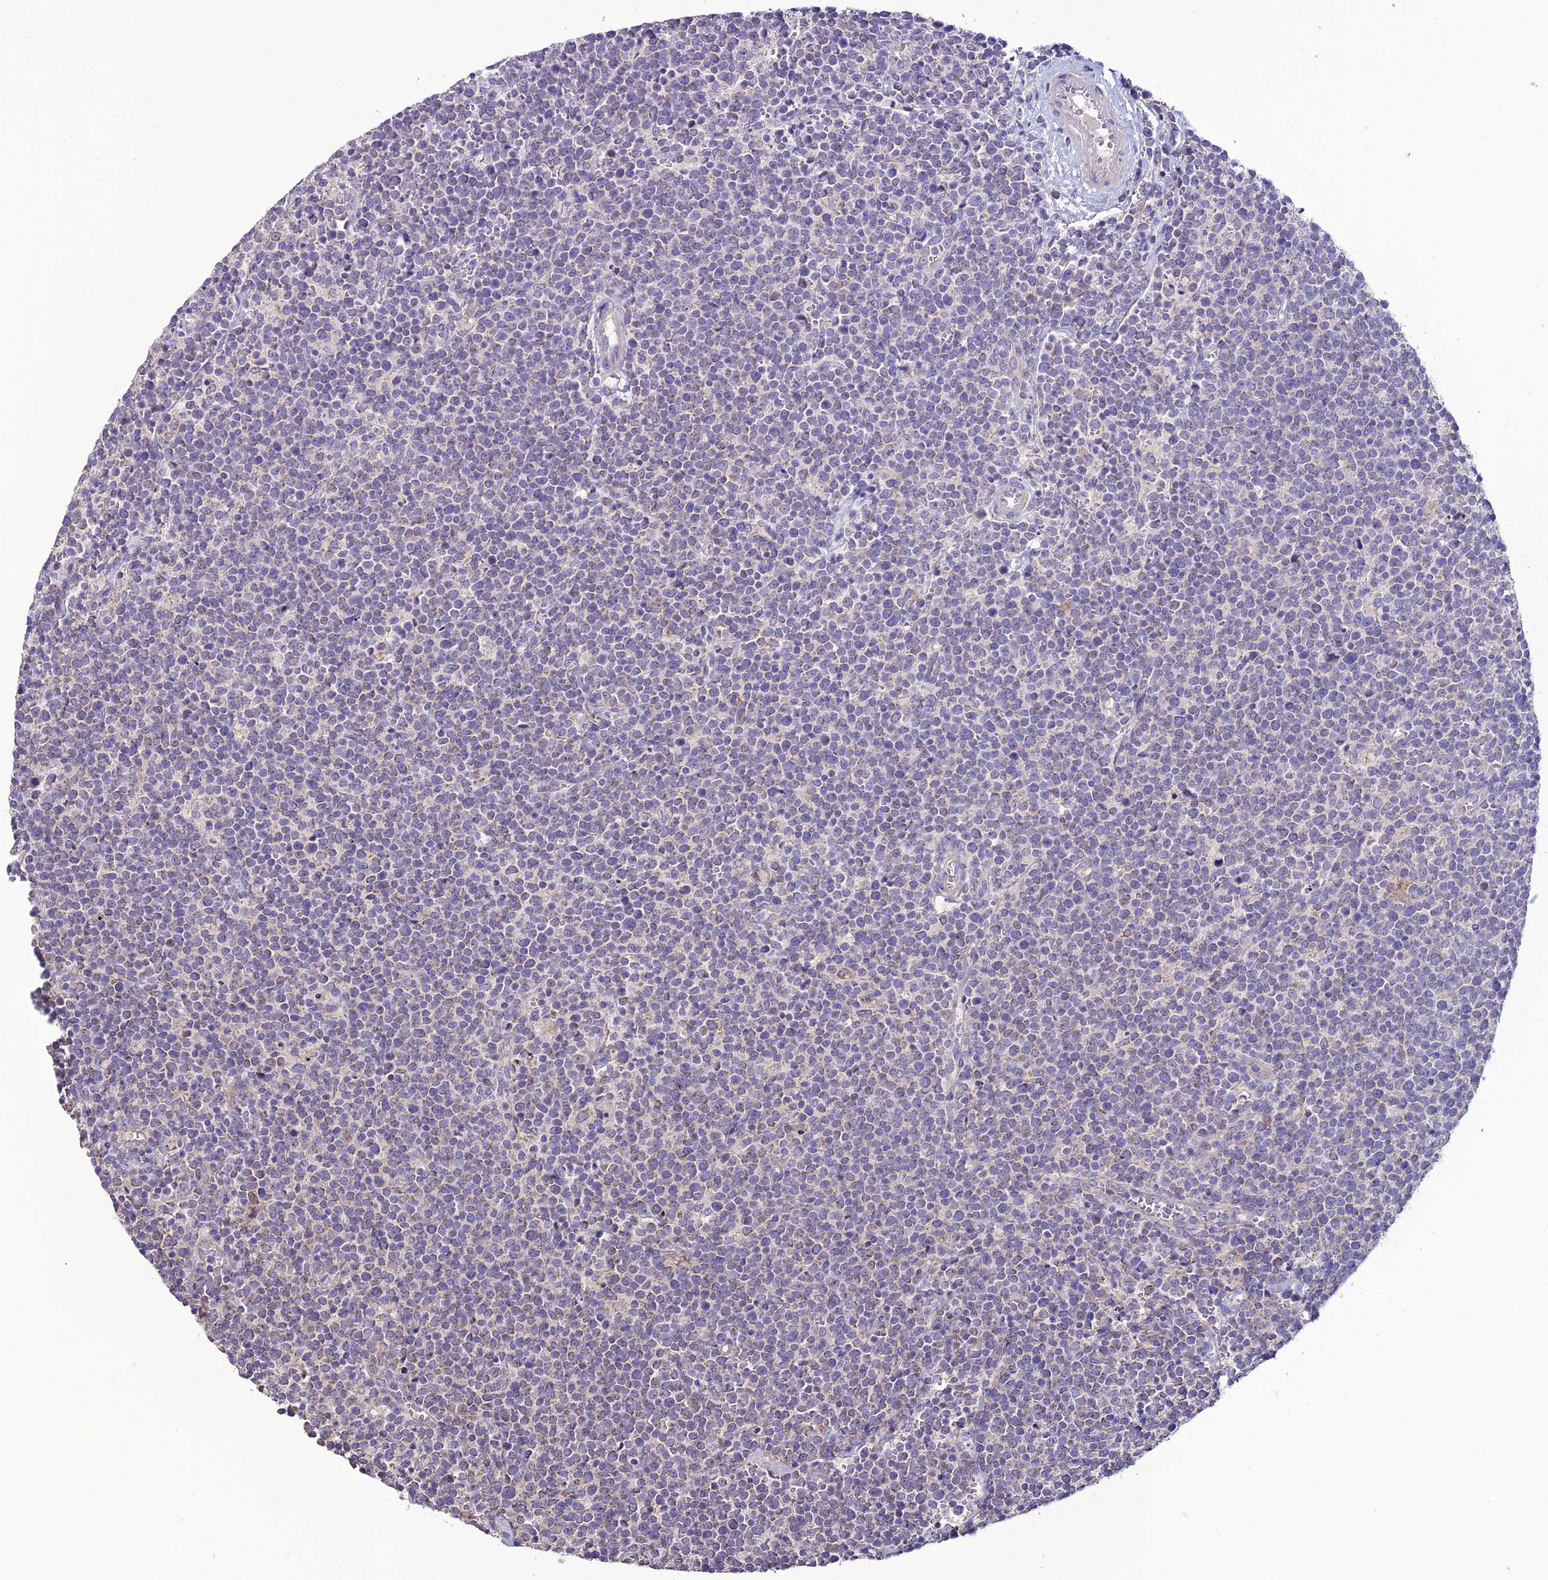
{"staining": {"intensity": "negative", "quantity": "none", "location": "none"}, "tissue": "lymphoma", "cell_type": "Tumor cells", "image_type": "cancer", "snomed": [{"axis": "morphology", "description": "Malignant lymphoma, non-Hodgkin's type, High grade"}, {"axis": "topography", "description": "Lymph node"}], "caption": "Tumor cells are negative for protein expression in human high-grade malignant lymphoma, non-Hodgkin's type.", "gene": "HOGA1", "patient": {"sex": "male", "age": 61}}